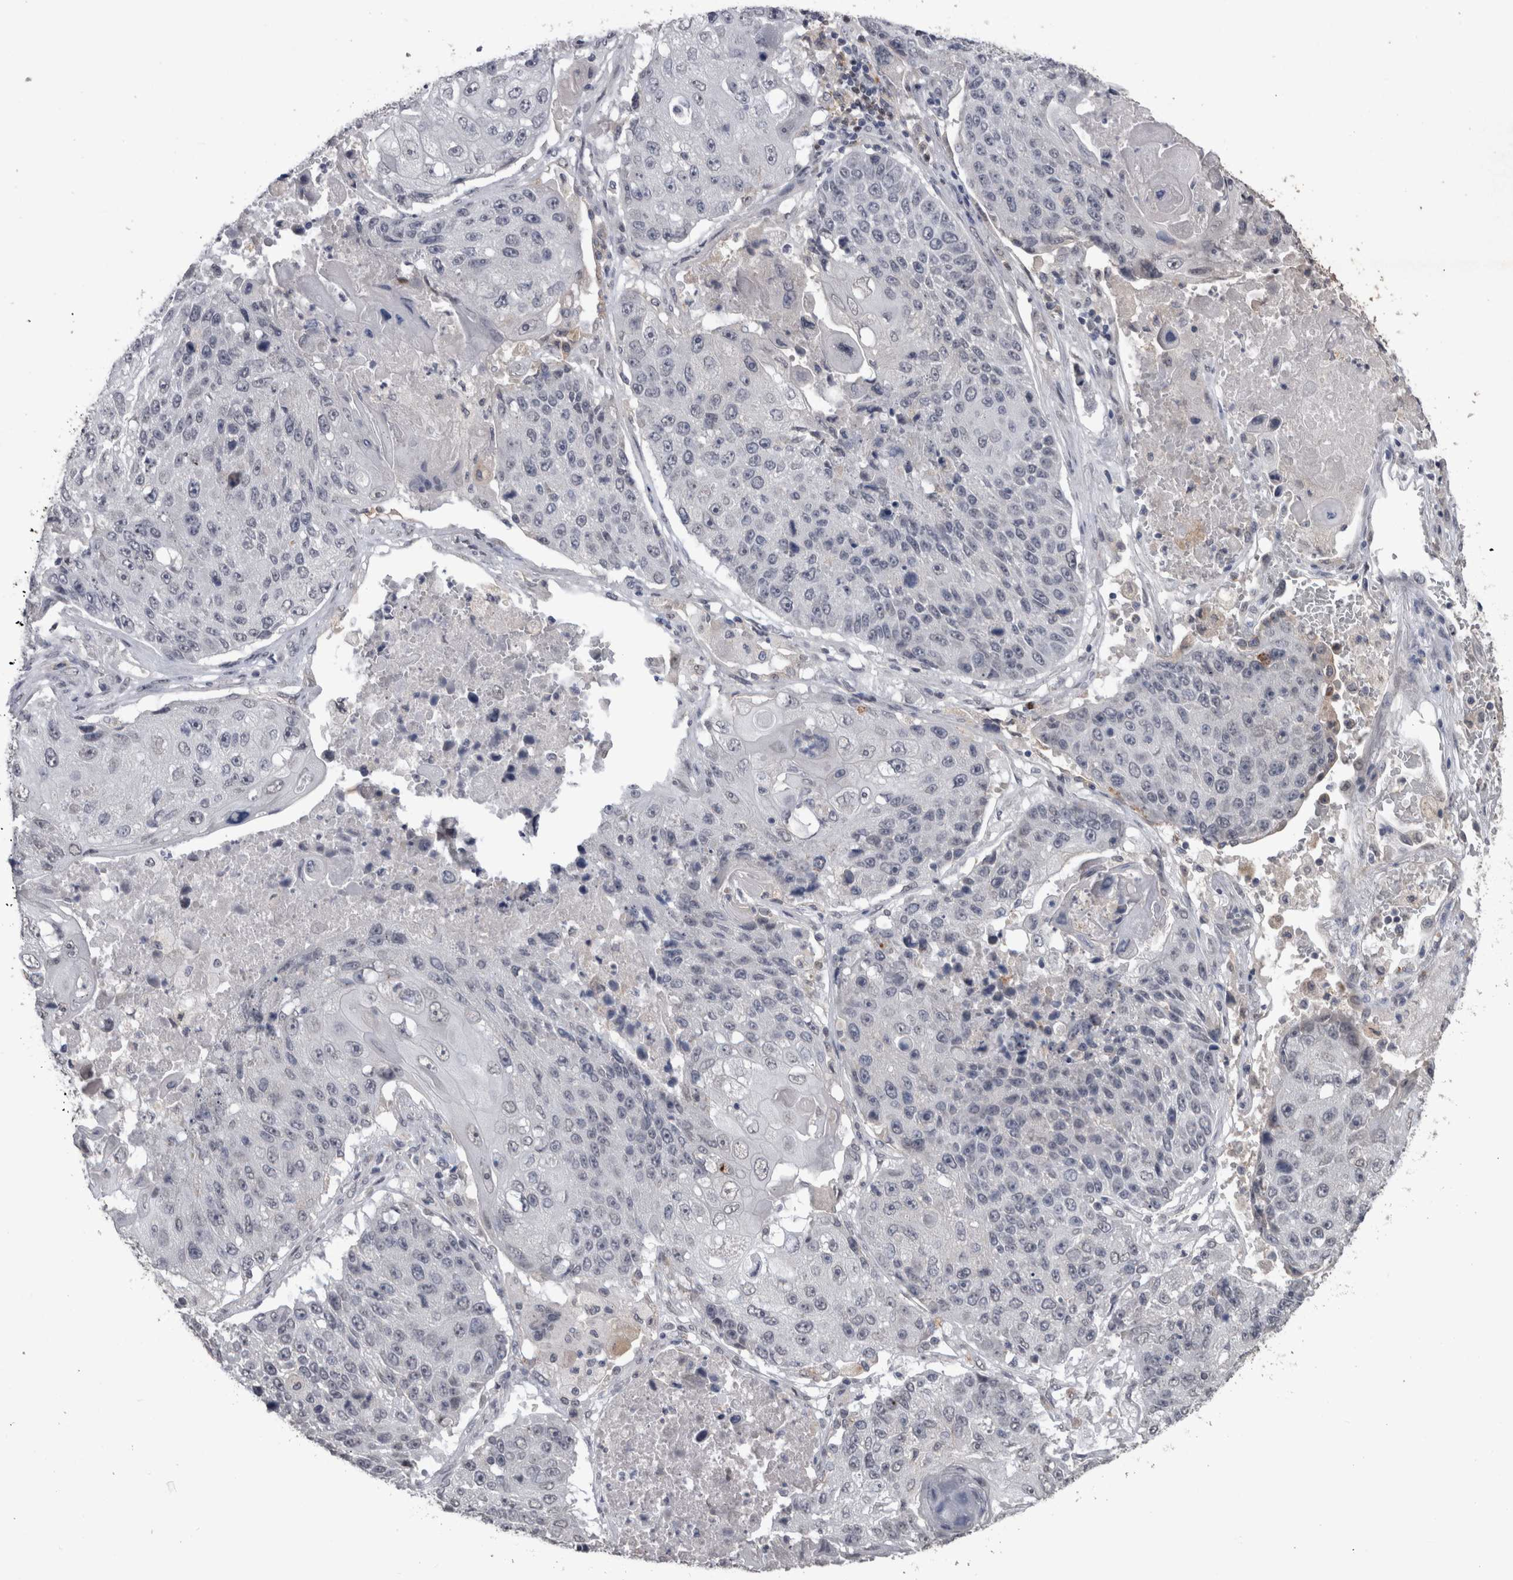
{"staining": {"intensity": "negative", "quantity": "none", "location": "none"}, "tissue": "lung cancer", "cell_type": "Tumor cells", "image_type": "cancer", "snomed": [{"axis": "morphology", "description": "Squamous cell carcinoma, NOS"}, {"axis": "topography", "description": "Lung"}], "caption": "There is no significant staining in tumor cells of lung cancer (squamous cell carcinoma).", "gene": "PAX5", "patient": {"sex": "male", "age": 61}}